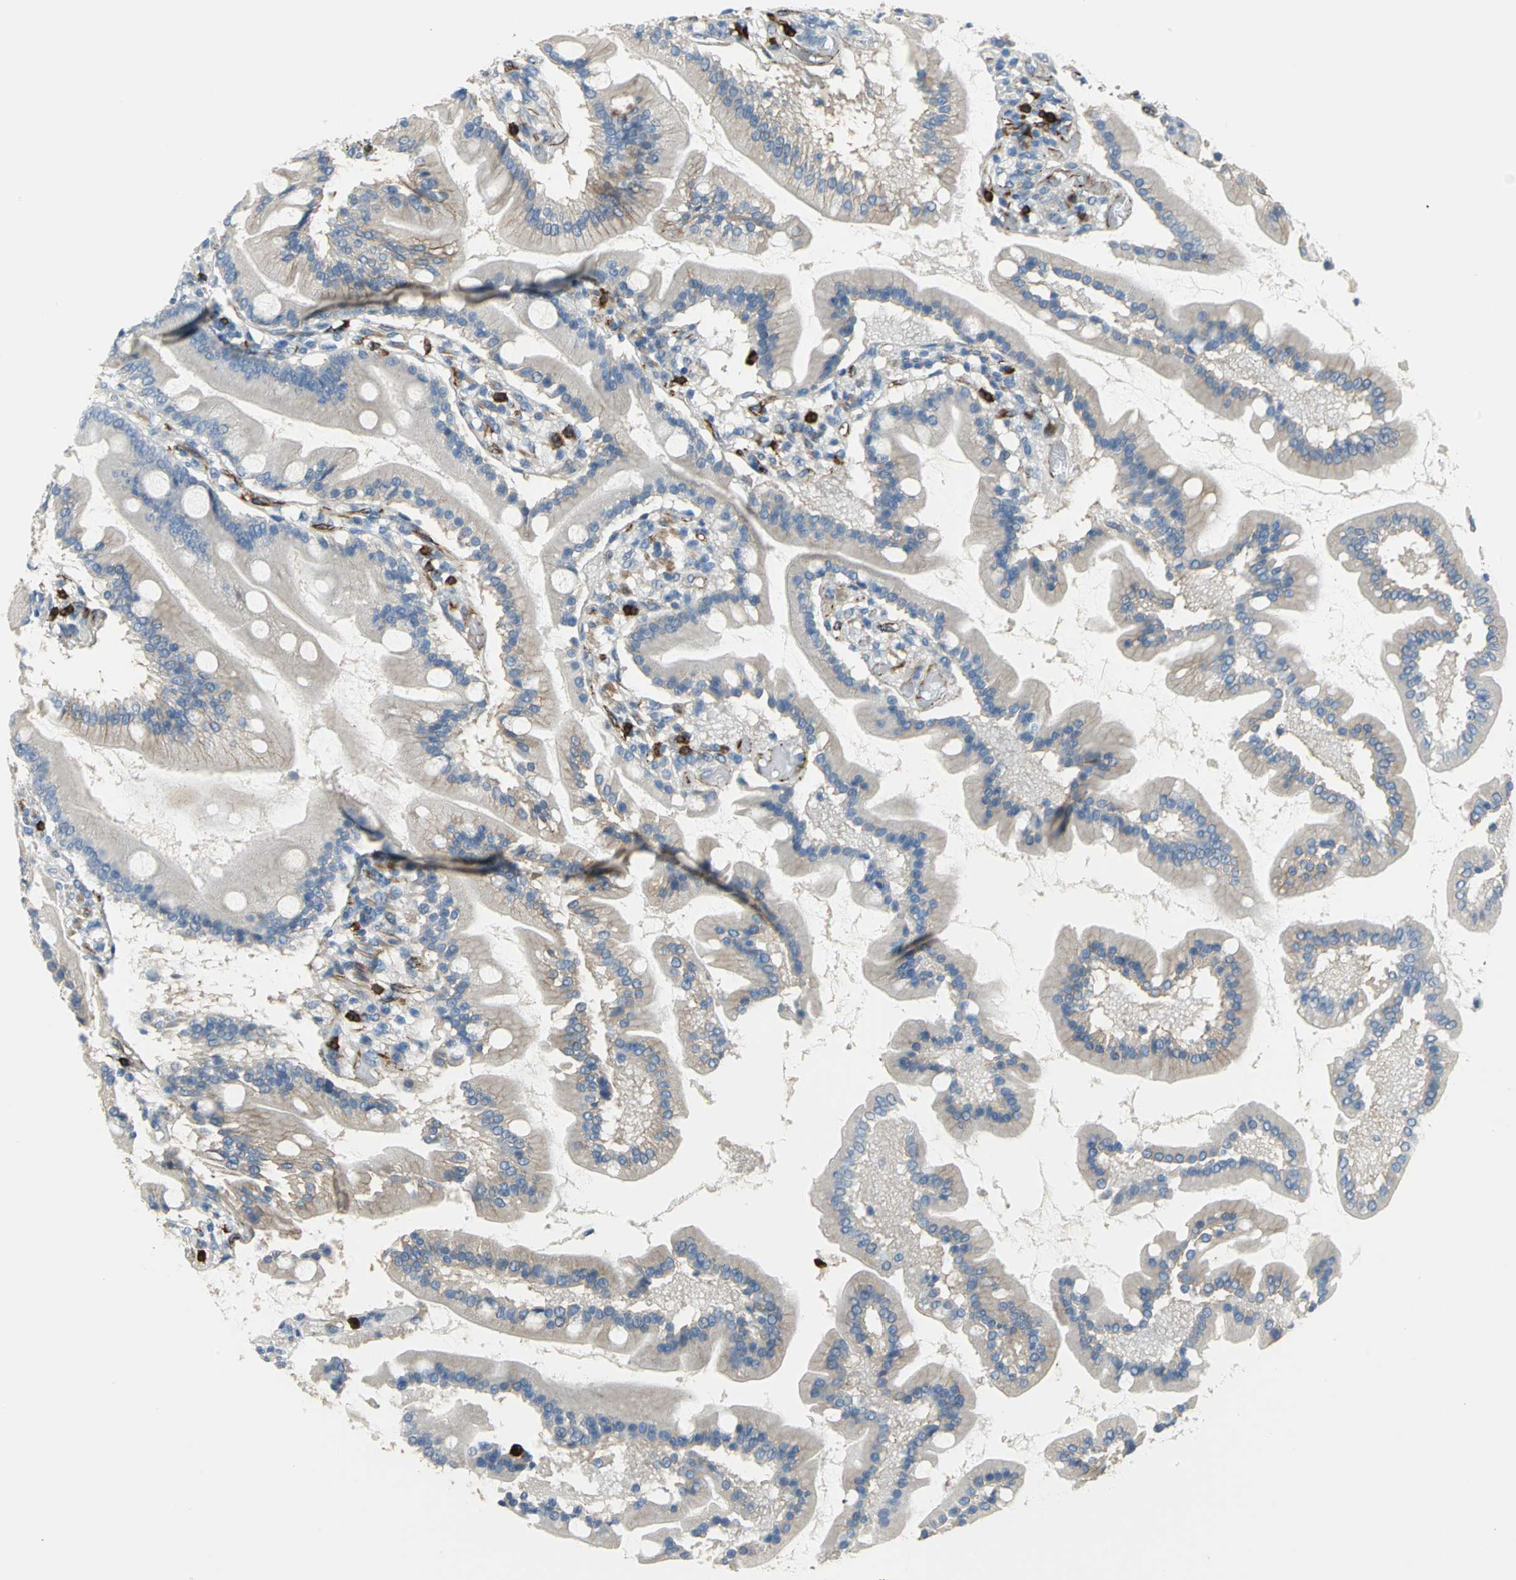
{"staining": {"intensity": "moderate", "quantity": "25%-75%", "location": "cytoplasmic/membranous"}, "tissue": "duodenum", "cell_type": "Glandular cells", "image_type": "normal", "snomed": [{"axis": "morphology", "description": "Normal tissue, NOS"}, {"axis": "topography", "description": "Duodenum"}], "caption": "Immunohistochemistry of normal duodenum displays medium levels of moderate cytoplasmic/membranous positivity in approximately 25%-75% of glandular cells.", "gene": "ALOX15", "patient": {"sex": "female", "age": 64}}